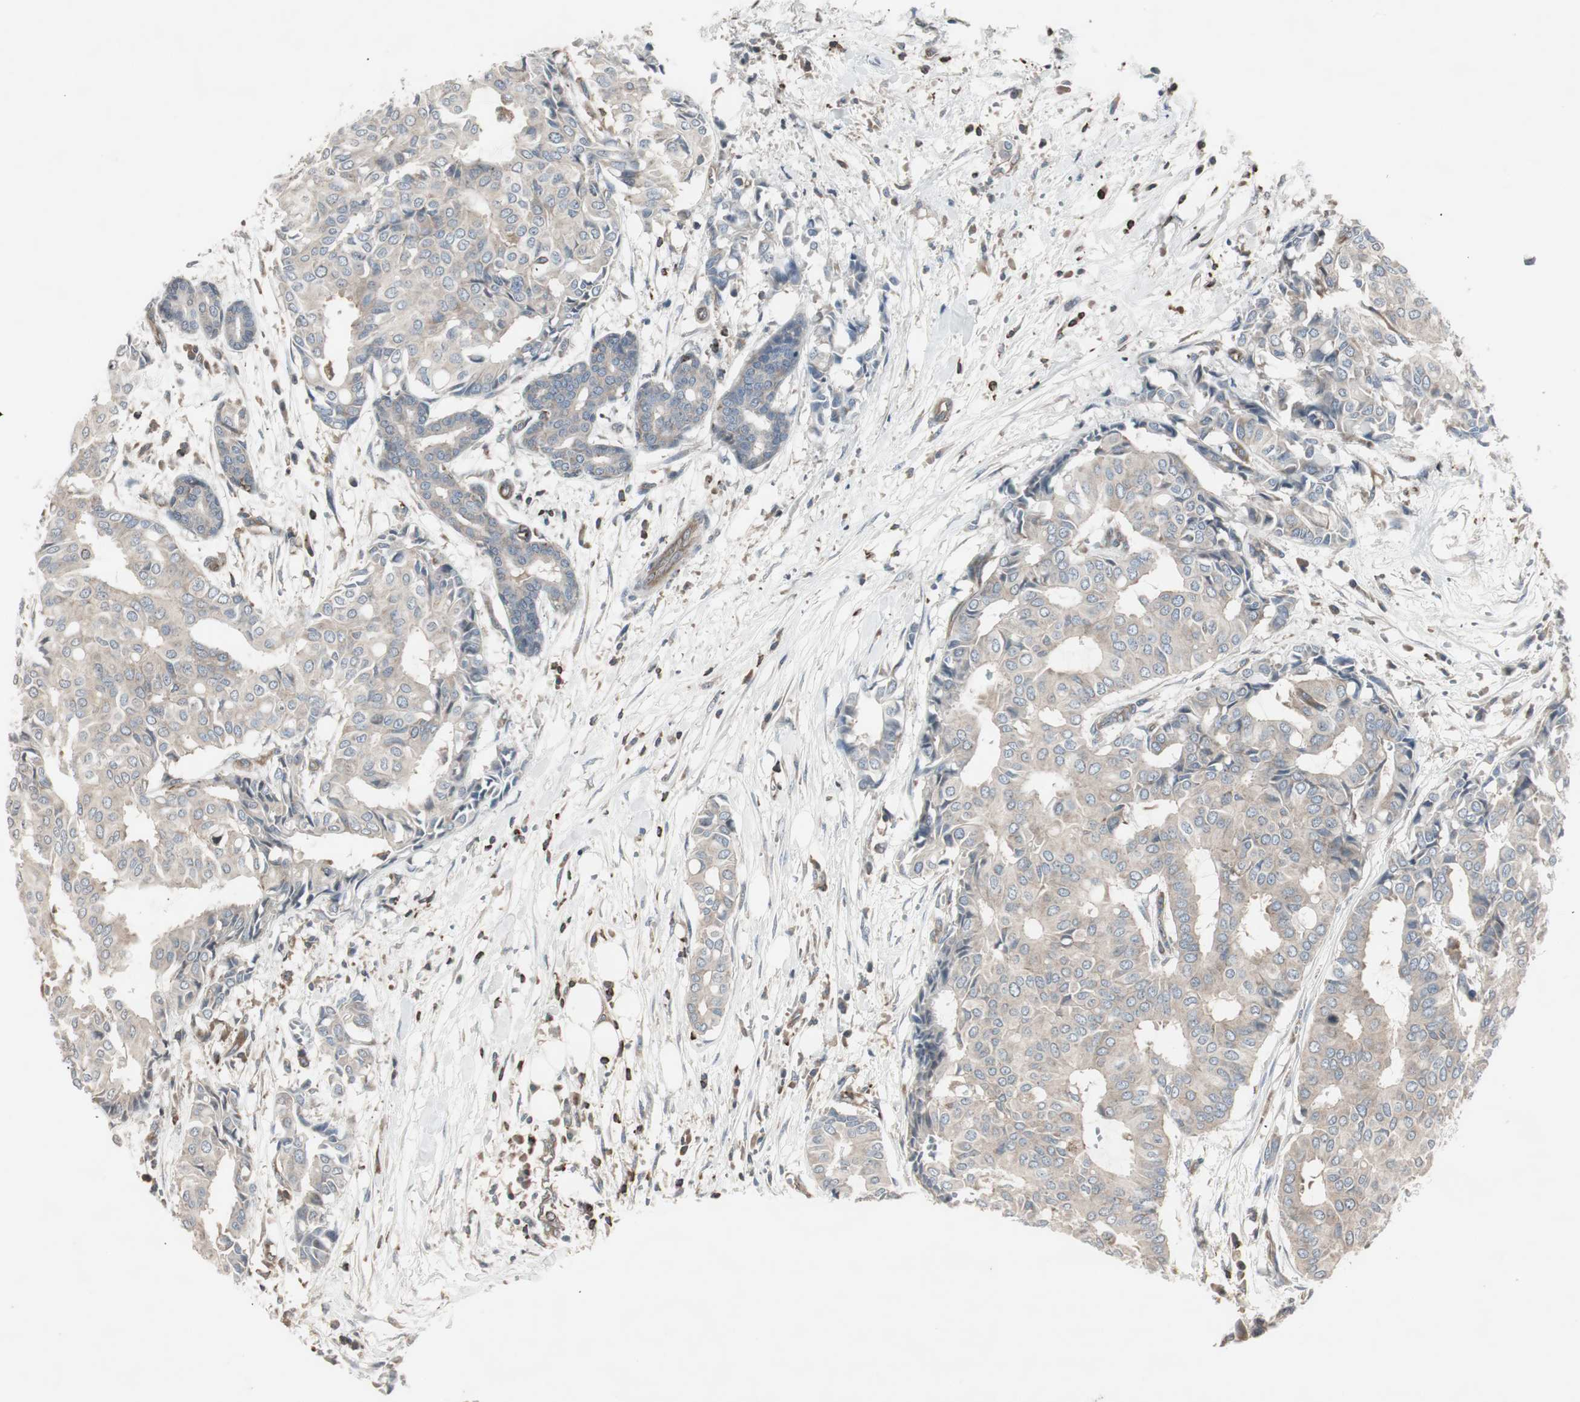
{"staining": {"intensity": "weak", "quantity": "25%-75%", "location": "cytoplasmic/membranous"}, "tissue": "head and neck cancer", "cell_type": "Tumor cells", "image_type": "cancer", "snomed": [{"axis": "morphology", "description": "Adenocarcinoma, NOS"}, {"axis": "topography", "description": "Salivary gland"}, {"axis": "topography", "description": "Head-Neck"}], "caption": "Head and neck cancer (adenocarcinoma) was stained to show a protein in brown. There is low levels of weak cytoplasmic/membranous expression in about 25%-75% of tumor cells.", "gene": "ARHGEF1", "patient": {"sex": "female", "age": 59}}